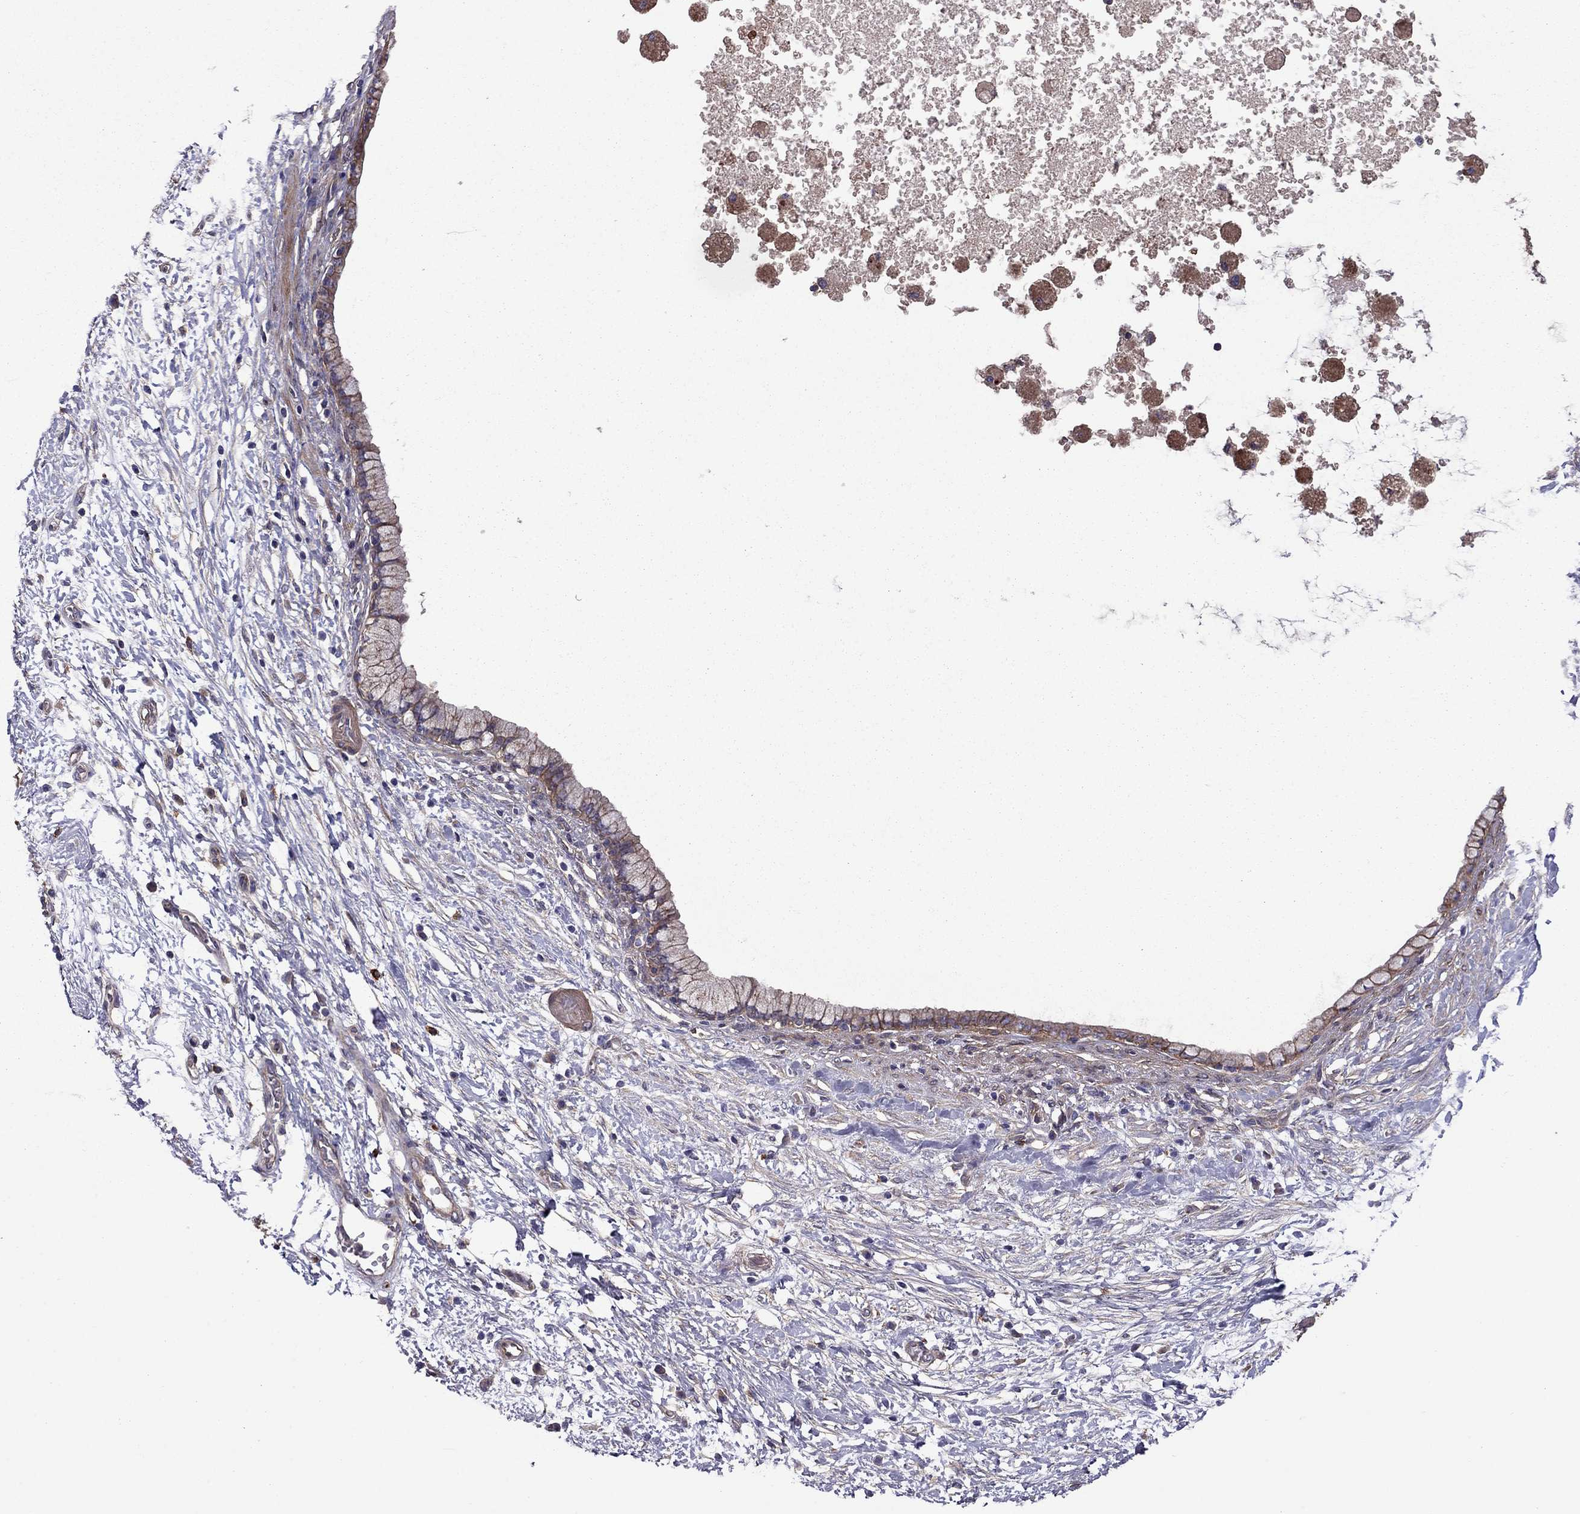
{"staining": {"intensity": "moderate", "quantity": "25%-75%", "location": "cytoplasmic/membranous"}, "tissue": "pancreatic cancer", "cell_type": "Tumor cells", "image_type": "cancer", "snomed": [{"axis": "morphology", "description": "Adenocarcinoma, NOS"}, {"axis": "topography", "description": "Pancreas"}], "caption": "Human pancreatic cancer (adenocarcinoma) stained with a protein marker demonstrates moderate staining in tumor cells.", "gene": "ITGB1", "patient": {"sex": "female", "age": 72}}